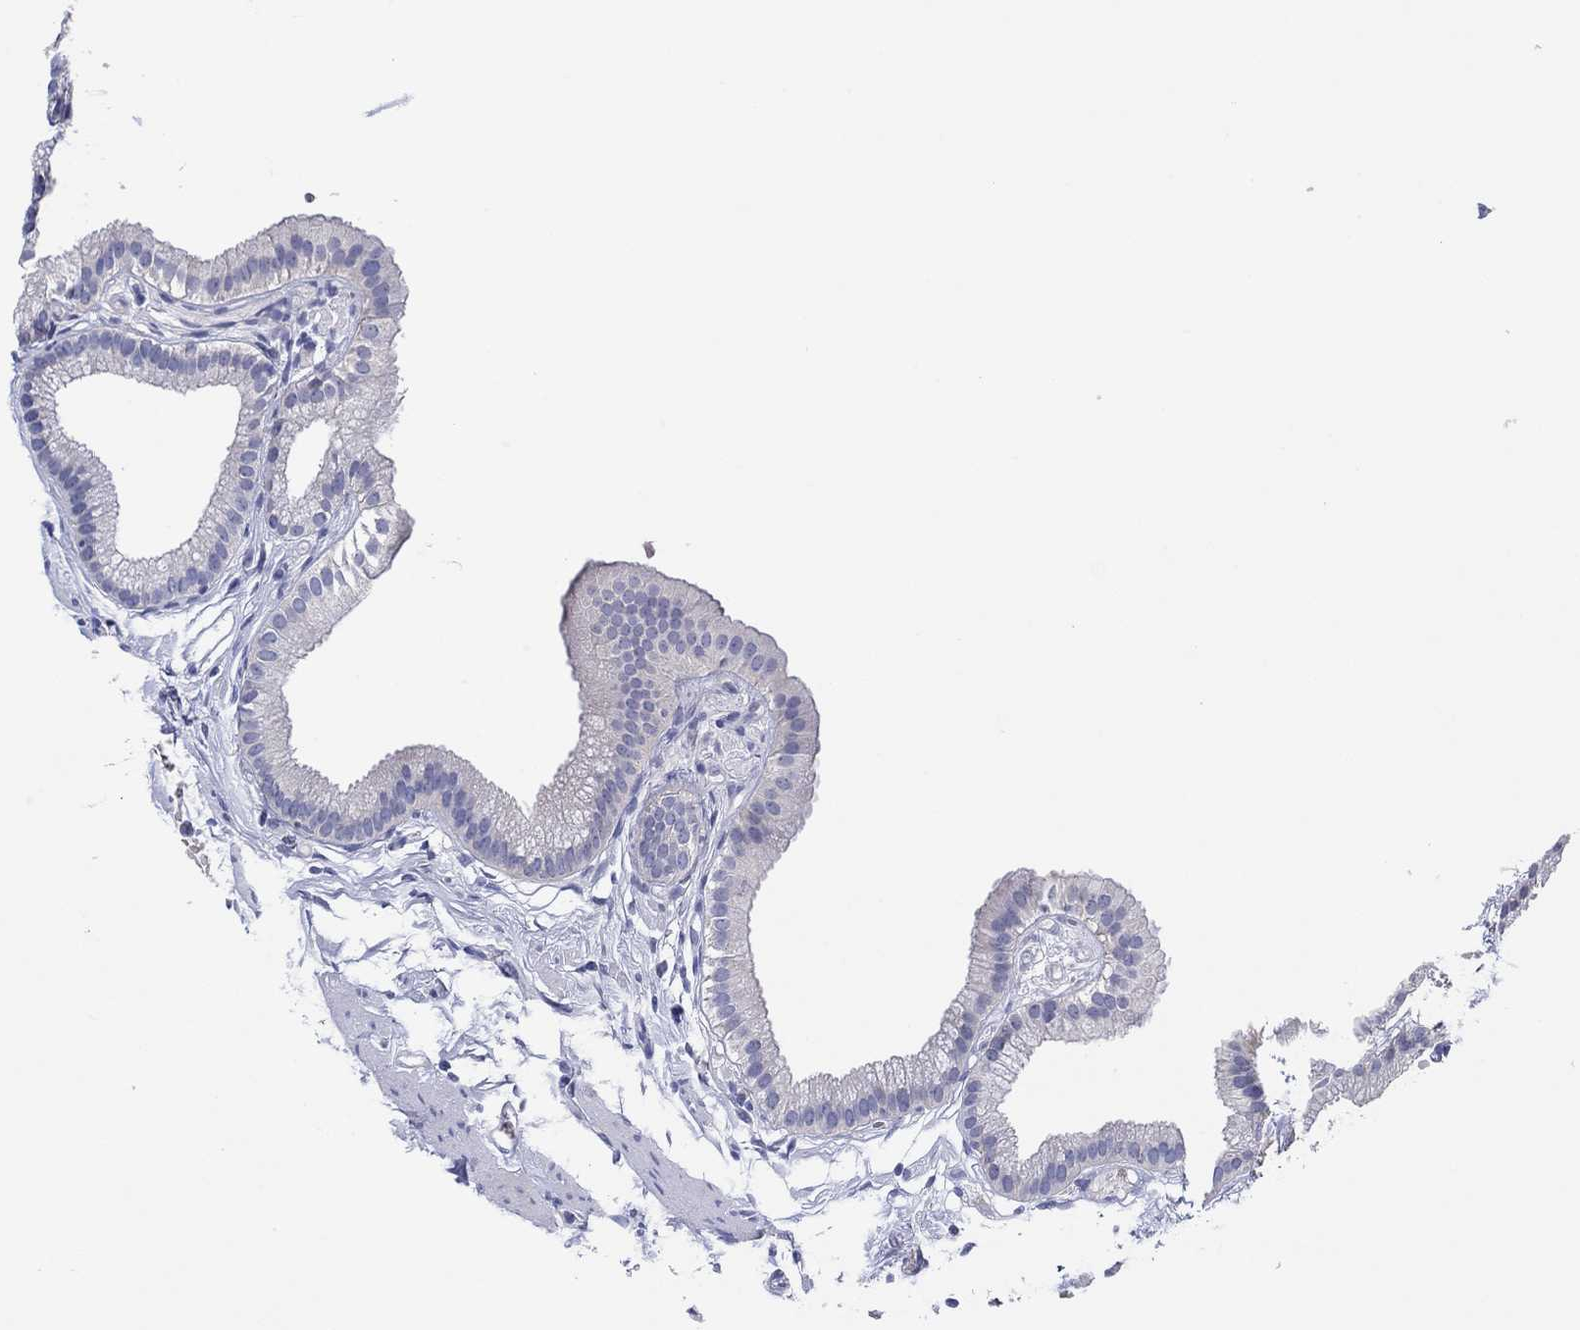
{"staining": {"intensity": "negative", "quantity": "none", "location": "none"}, "tissue": "gallbladder", "cell_type": "Glandular cells", "image_type": "normal", "snomed": [{"axis": "morphology", "description": "Normal tissue, NOS"}, {"axis": "topography", "description": "Gallbladder"}], "caption": "High magnification brightfield microscopy of normal gallbladder stained with DAB (brown) and counterstained with hematoxylin (blue): glandular cells show no significant expression. Brightfield microscopy of immunohistochemistry (IHC) stained with DAB (brown) and hematoxylin (blue), captured at high magnification.", "gene": "HDC", "patient": {"sex": "female", "age": 45}}